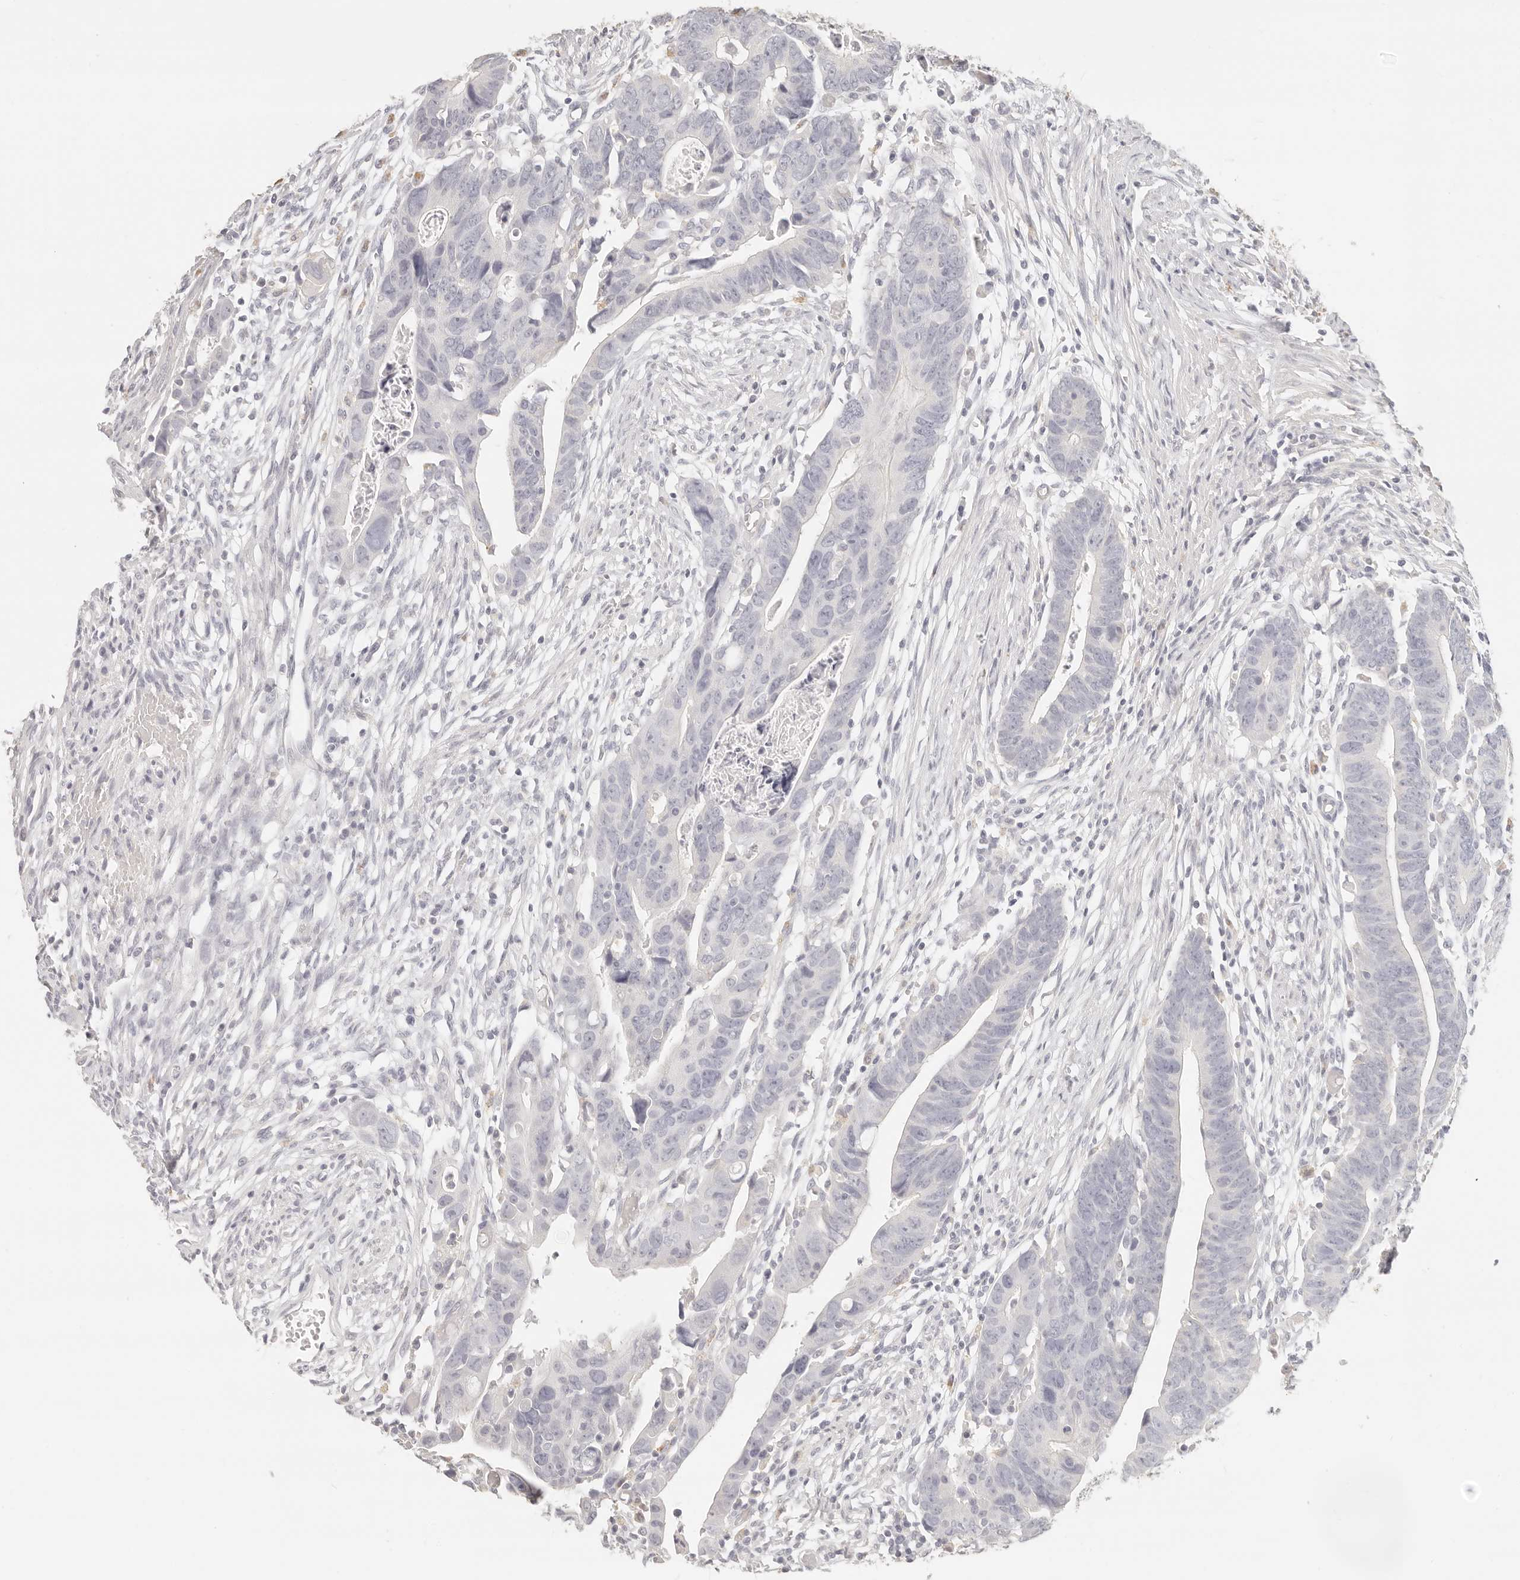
{"staining": {"intensity": "negative", "quantity": "none", "location": "none"}, "tissue": "colorectal cancer", "cell_type": "Tumor cells", "image_type": "cancer", "snomed": [{"axis": "morphology", "description": "Adenocarcinoma, NOS"}, {"axis": "topography", "description": "Rectum"}], "caption": "Tumor cells show no significant expression in adenocarcinoma (colorectal).", "gene": "CNMD", "patient": {"sex": "female", "age": 65}}